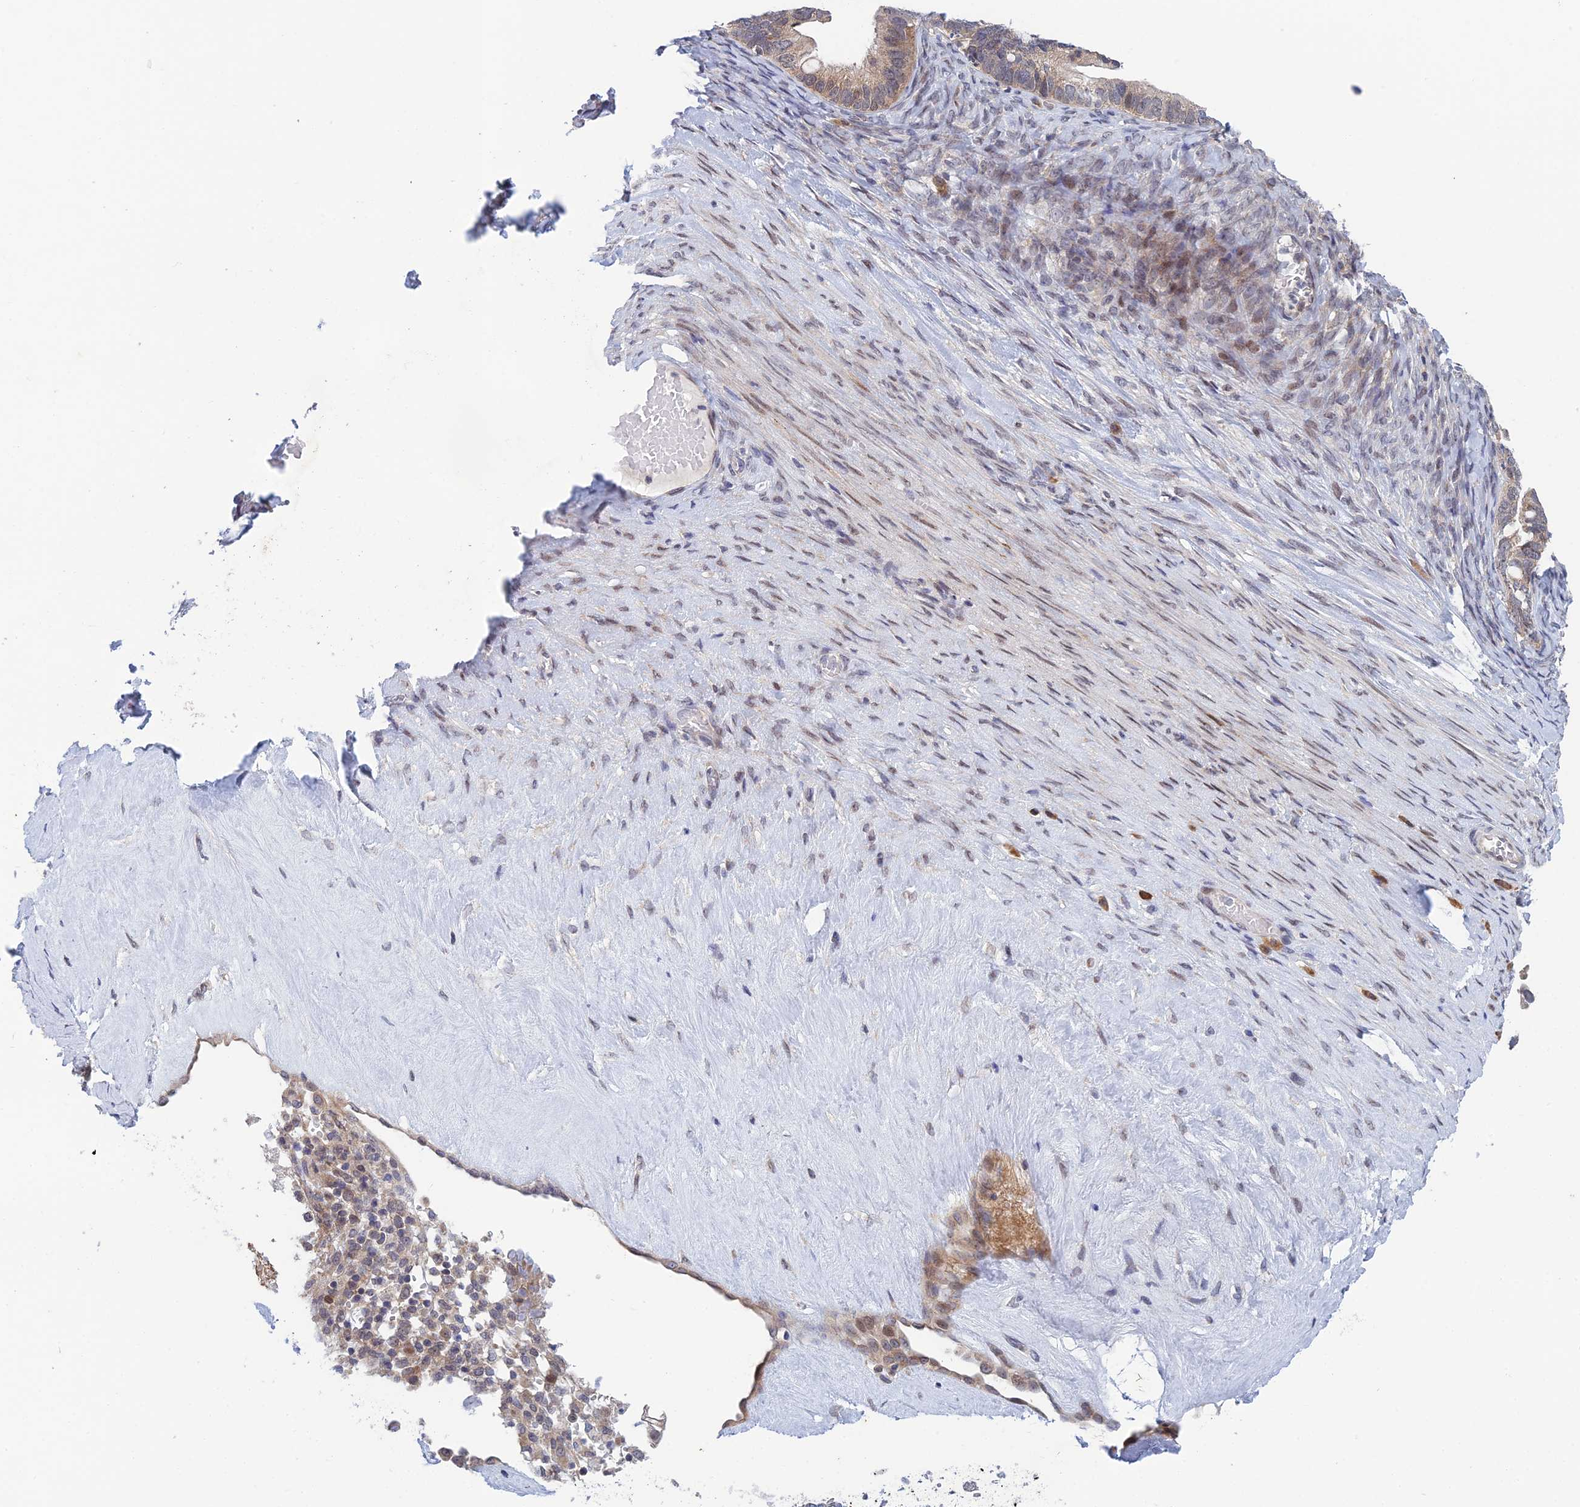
{"staining": {"intensity": "moderate", "quantity": ">75%", "location": "cytoplasmic/membranous"}, "tissue": "ovarian cancer", "cell_type": "Tumor cells", "image_type": "cancer", "snomed": [{"axis": "morphology", "description": "Cystadenocarcinoma, serous, NOS"}, {"axis": "topography", "description": "Ovary"}], "caption": "Approximately >75% of tumor cells in human ovarian cancer reveal moderate cytoplasmic/membranous protein positivity as visualized by brown immunohistochemical staining.", "gene": "SRA1", "patient": {"sex": "female", "age": 56}}